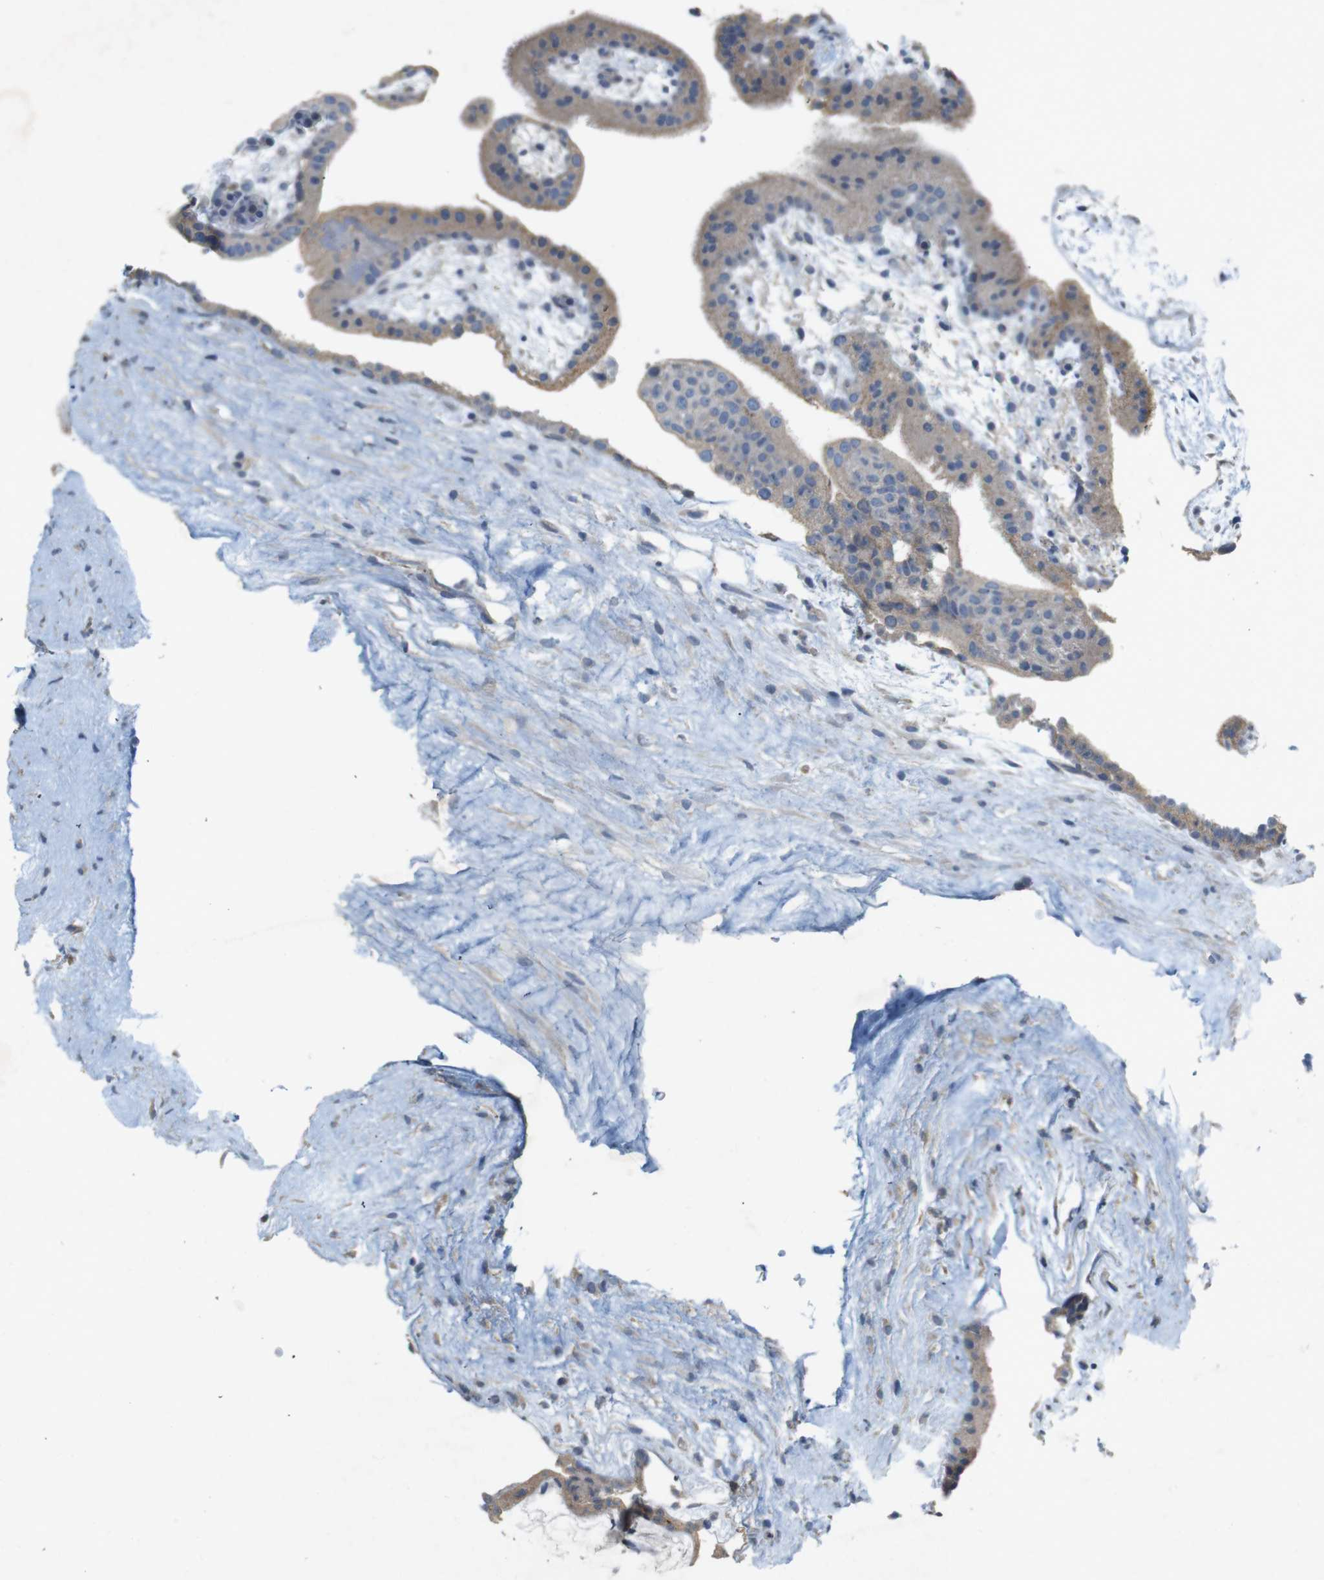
{"staining": {"intensity": "weak", "quantity": ">75%", "location": "cytoplasmic/membranous"}, "tissue": "placenta", "cell_type": "Trophoblastic cells", "image_type": "normal", "snomed": [{"axis": "morphology", "description": "Normal tissue, NOS"}, {"axis": "topography", "description": "Placenta"}], "caption": "The immunohistochemical stain labels weak cytoplasmic/membranous expression in trophoblastic cells of normal placenta.", "gene": "TSPAN14", "patient": {"sex": "female", "age": 19}}